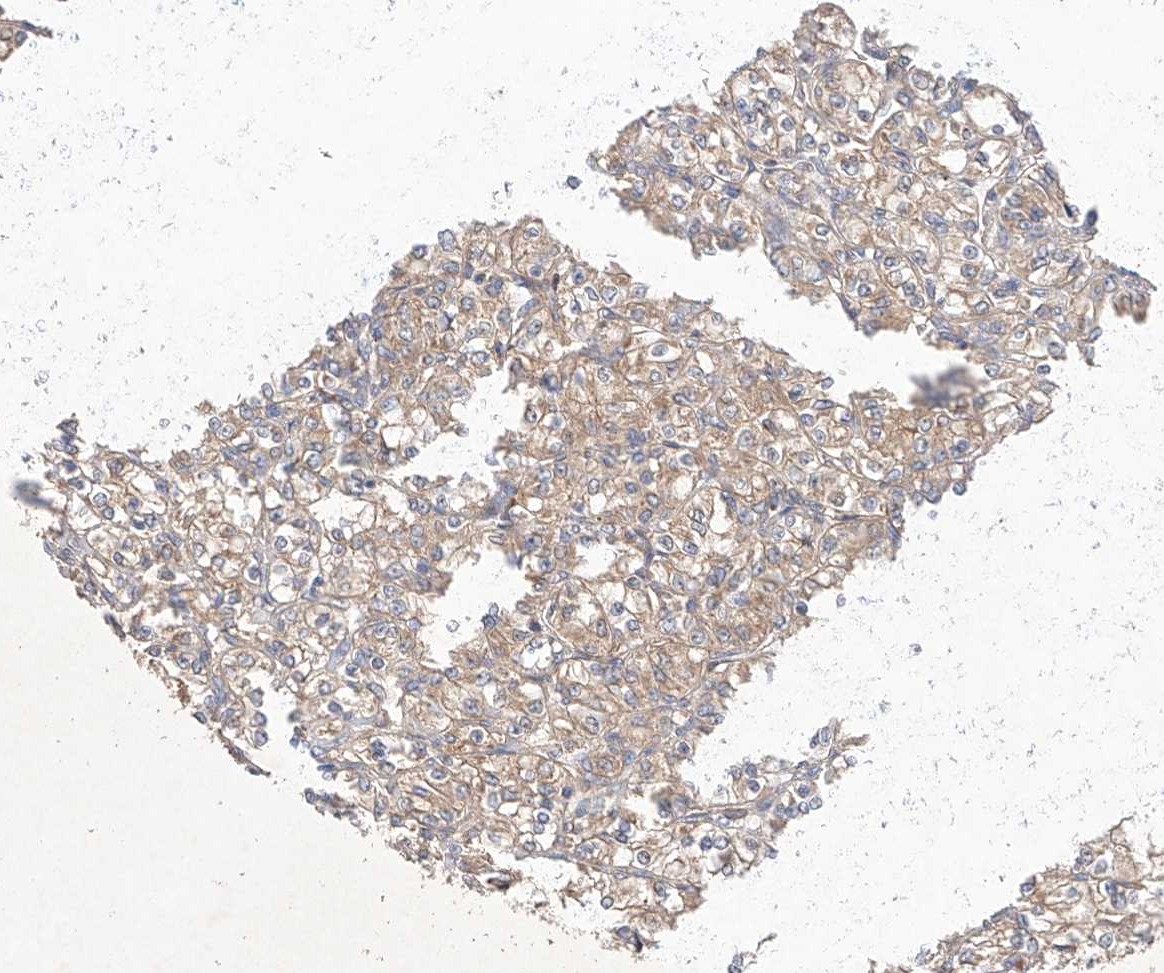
{"staining": {"intensity": "moderate", "quantity": ">75%", "location": "cytoplasmic/membranous"}, "tissue": "renal cancer", "cell_type": "Tumor cells", "image_type": "cancer", "snomed": [{"axis": "morphology", "description": "Adenocarcinoma, NOS"}, {"axis": "topography", "description": "Kidney"}], "caption": "Adenocarcinoma (renal) tissue reveals moderate cytoplasmic/membranous positivity in approximately >75% of tumor cells, visualized by immunohistochemistry.", "gene": "C6orf62", "patient": {"sex": "male", "age": 77}}